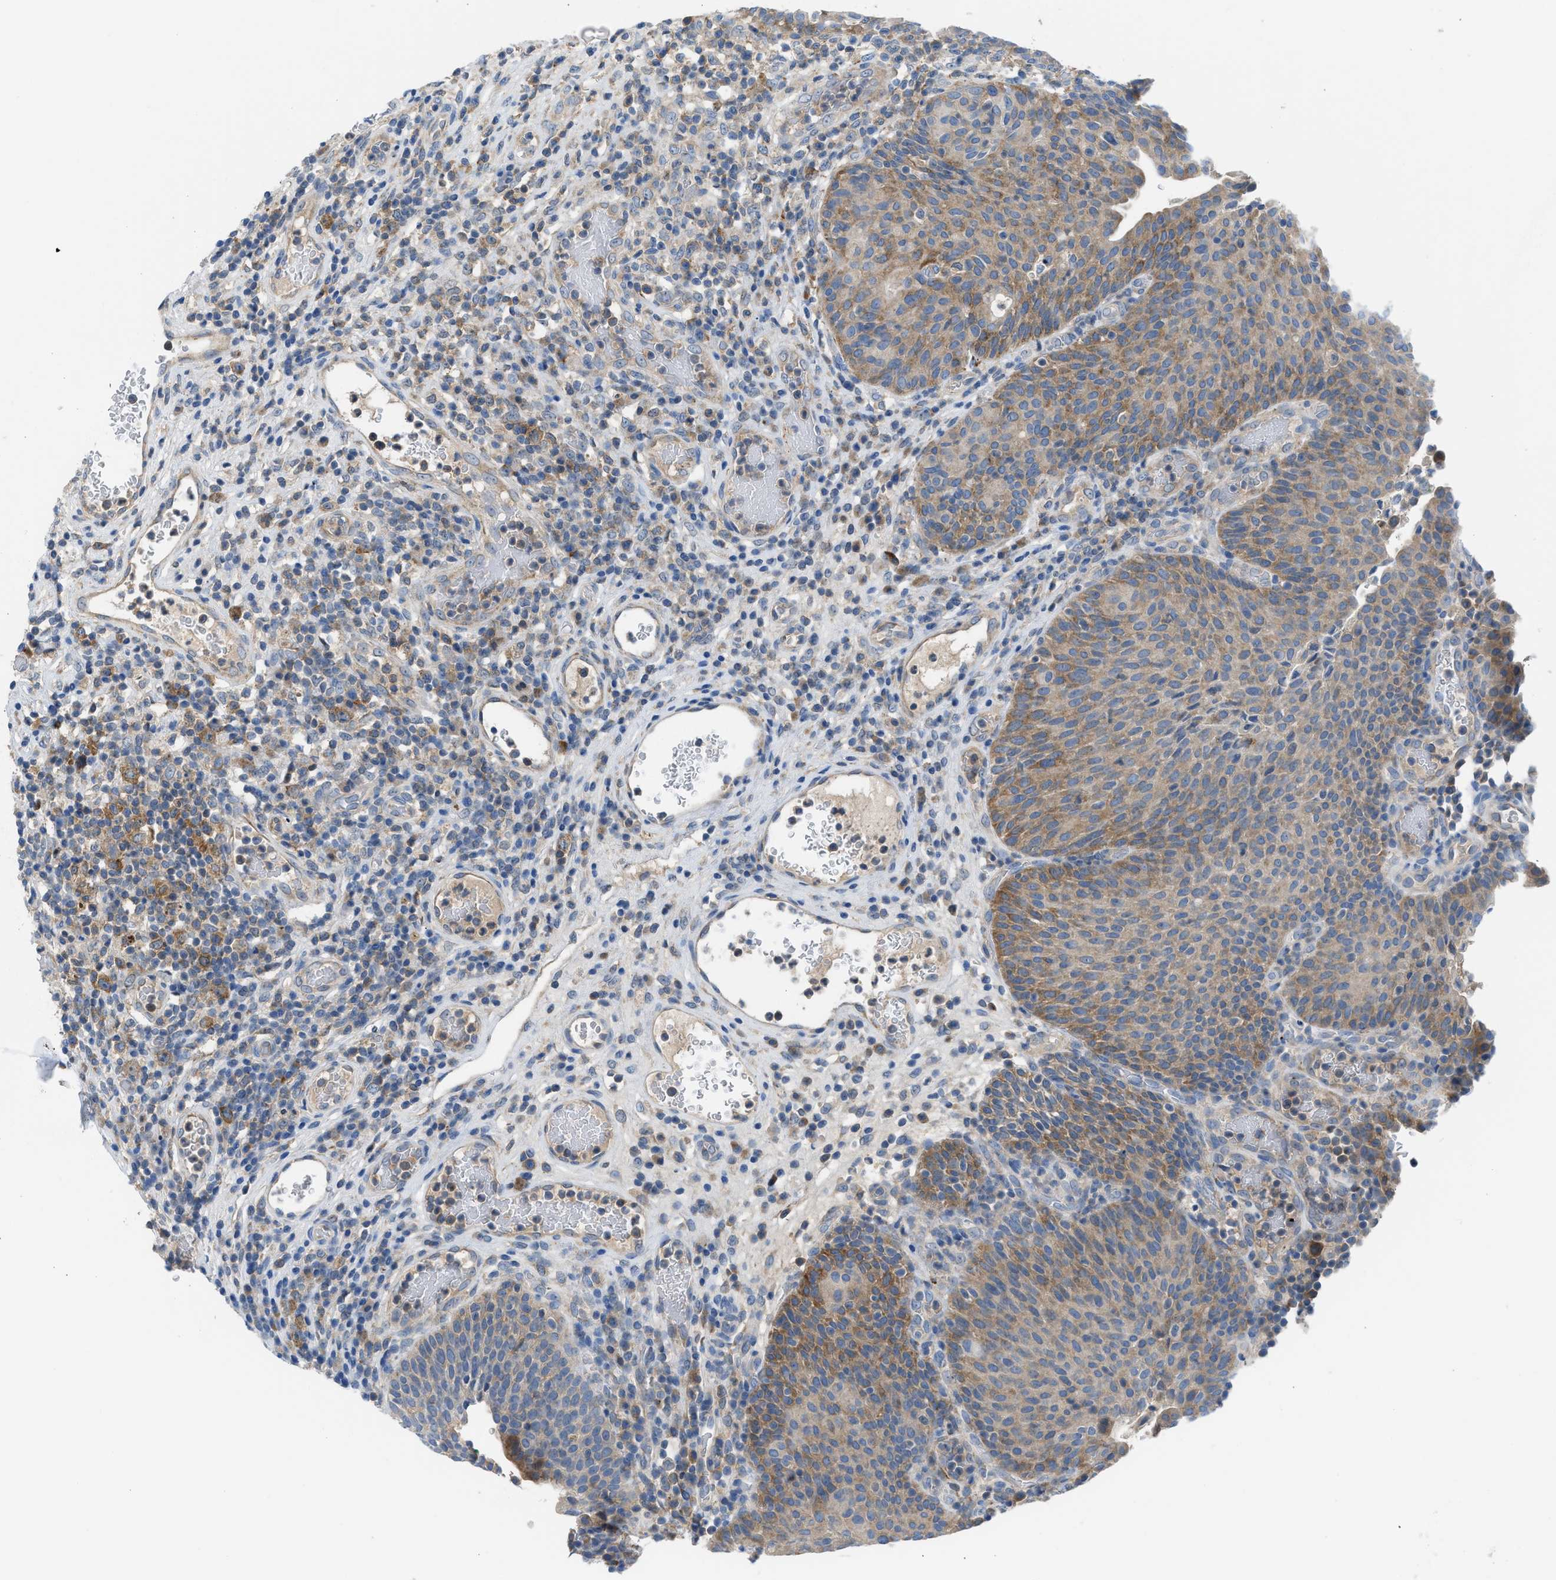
{"staining": {"intensity": "moderate", "quantity": "25%-75%", "location": "cytoplasmic/membranous"}, "tissue": "urothelial cancer", "cell_type": "Tumor cells", "image_type": "cancer", "snomed": [{"axis": "morphology", "description": "Urothelial carcinoma, Low grade"}, {"axis": "topography", "description": "Urinary bladder"}], "caption": "Brown immunohistochemical staining in low-grade urothelial carcinoma demonstrates moderate cytoplasmic/membranous staining in about 25%-75% of tumor cells.", "gene": "BNC2", "patient": {"sex": "female", "age": 75}}